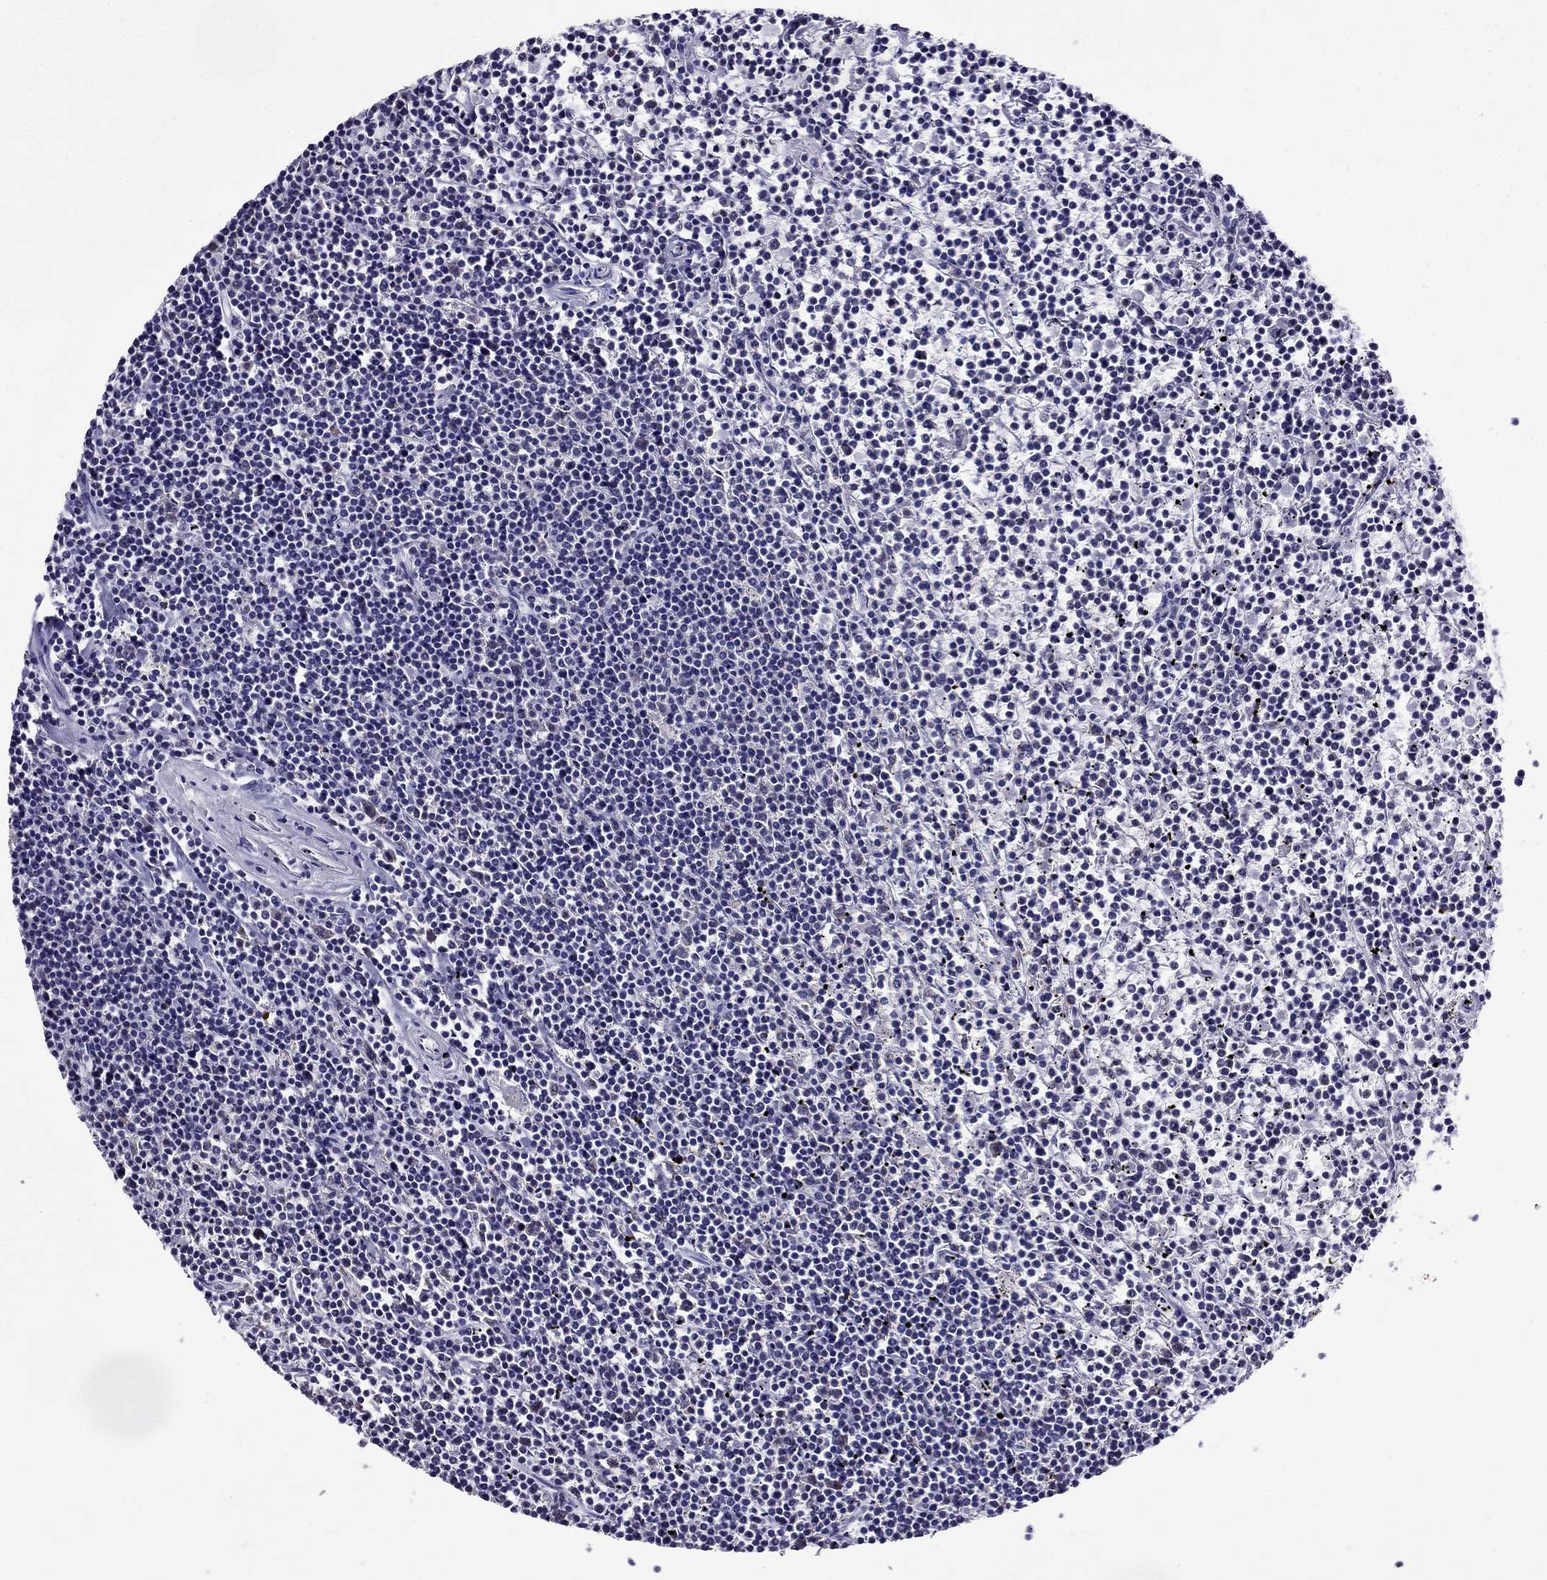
{"staining": {"intensity": "negative", "quantity": "none", "location": "none"}, "tissue": "lymphoma", "cell_type": "Tumor cells", "image_type": "cancer", "snomed": [{"axis": "morphology", "description": "Malignant lymphoma, non-Hodgkin's type, Low grade"}, {"axis": "topography", "description": "Spleen"}], "caption": "Micrograph shows no significant protein staining in tumor cells of lymphoma.", "gene": "DSC1", "patient": {"sex": "female", "age": 19}}